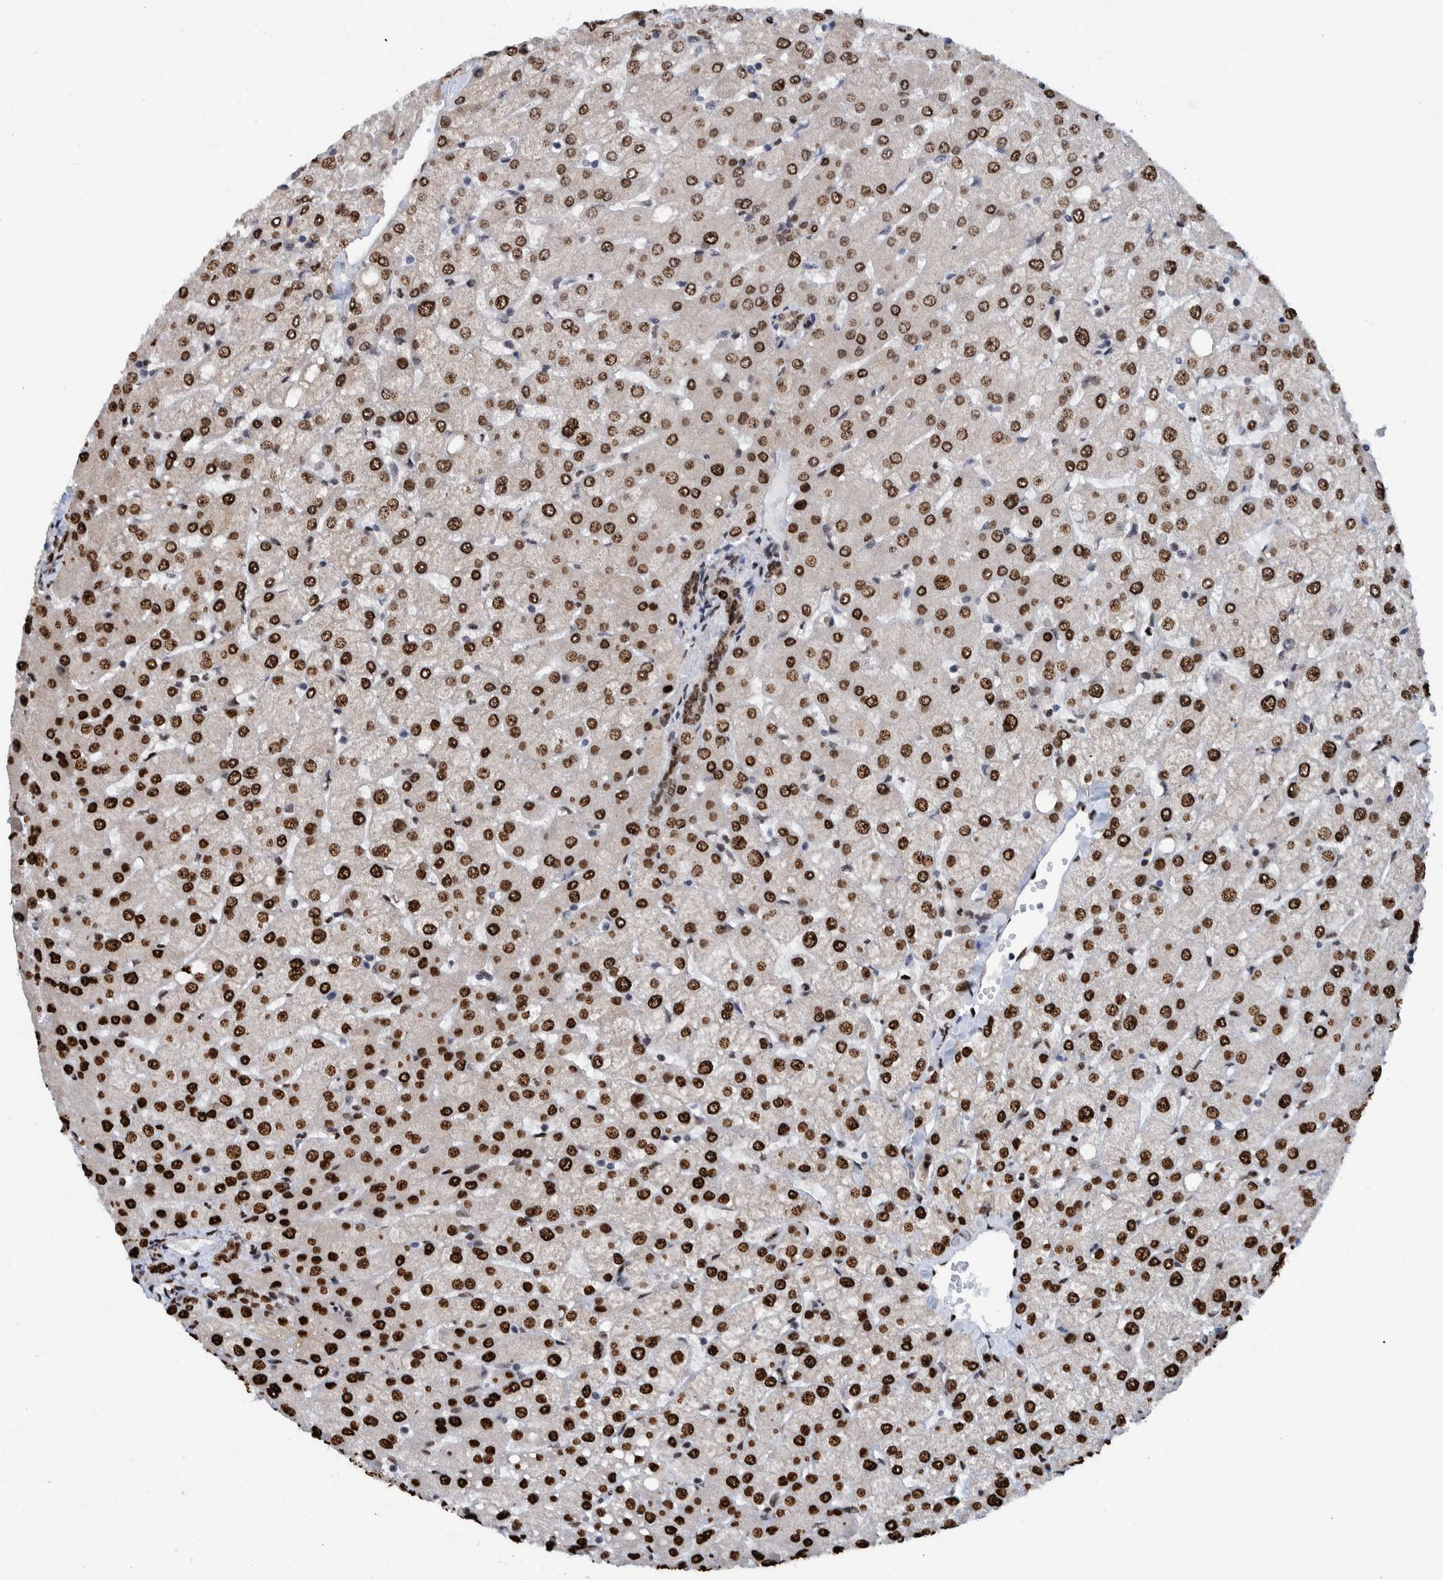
{"staining": {"intensity": "strong", "quantity": ">75%", "location": "nuclear"}, "tissue": "liver", "cell_type": "Cholangiocytes", "image_type": "normal", "snomed": [{"axis": "morphology", "description": "Normal tissue, NOS"}, {"axis": "topography", "description": "Liver"}], "caption": "Immunohistochemical staining of unremarkable human liver exhibits strong nuclear protein expression in about >75% of cholangiocytes. (brown staining indicates protein expression, while blue staining denotes nuclei).", "gene": "HEATR9", "patient": {"sex": "female", "age": 54}}